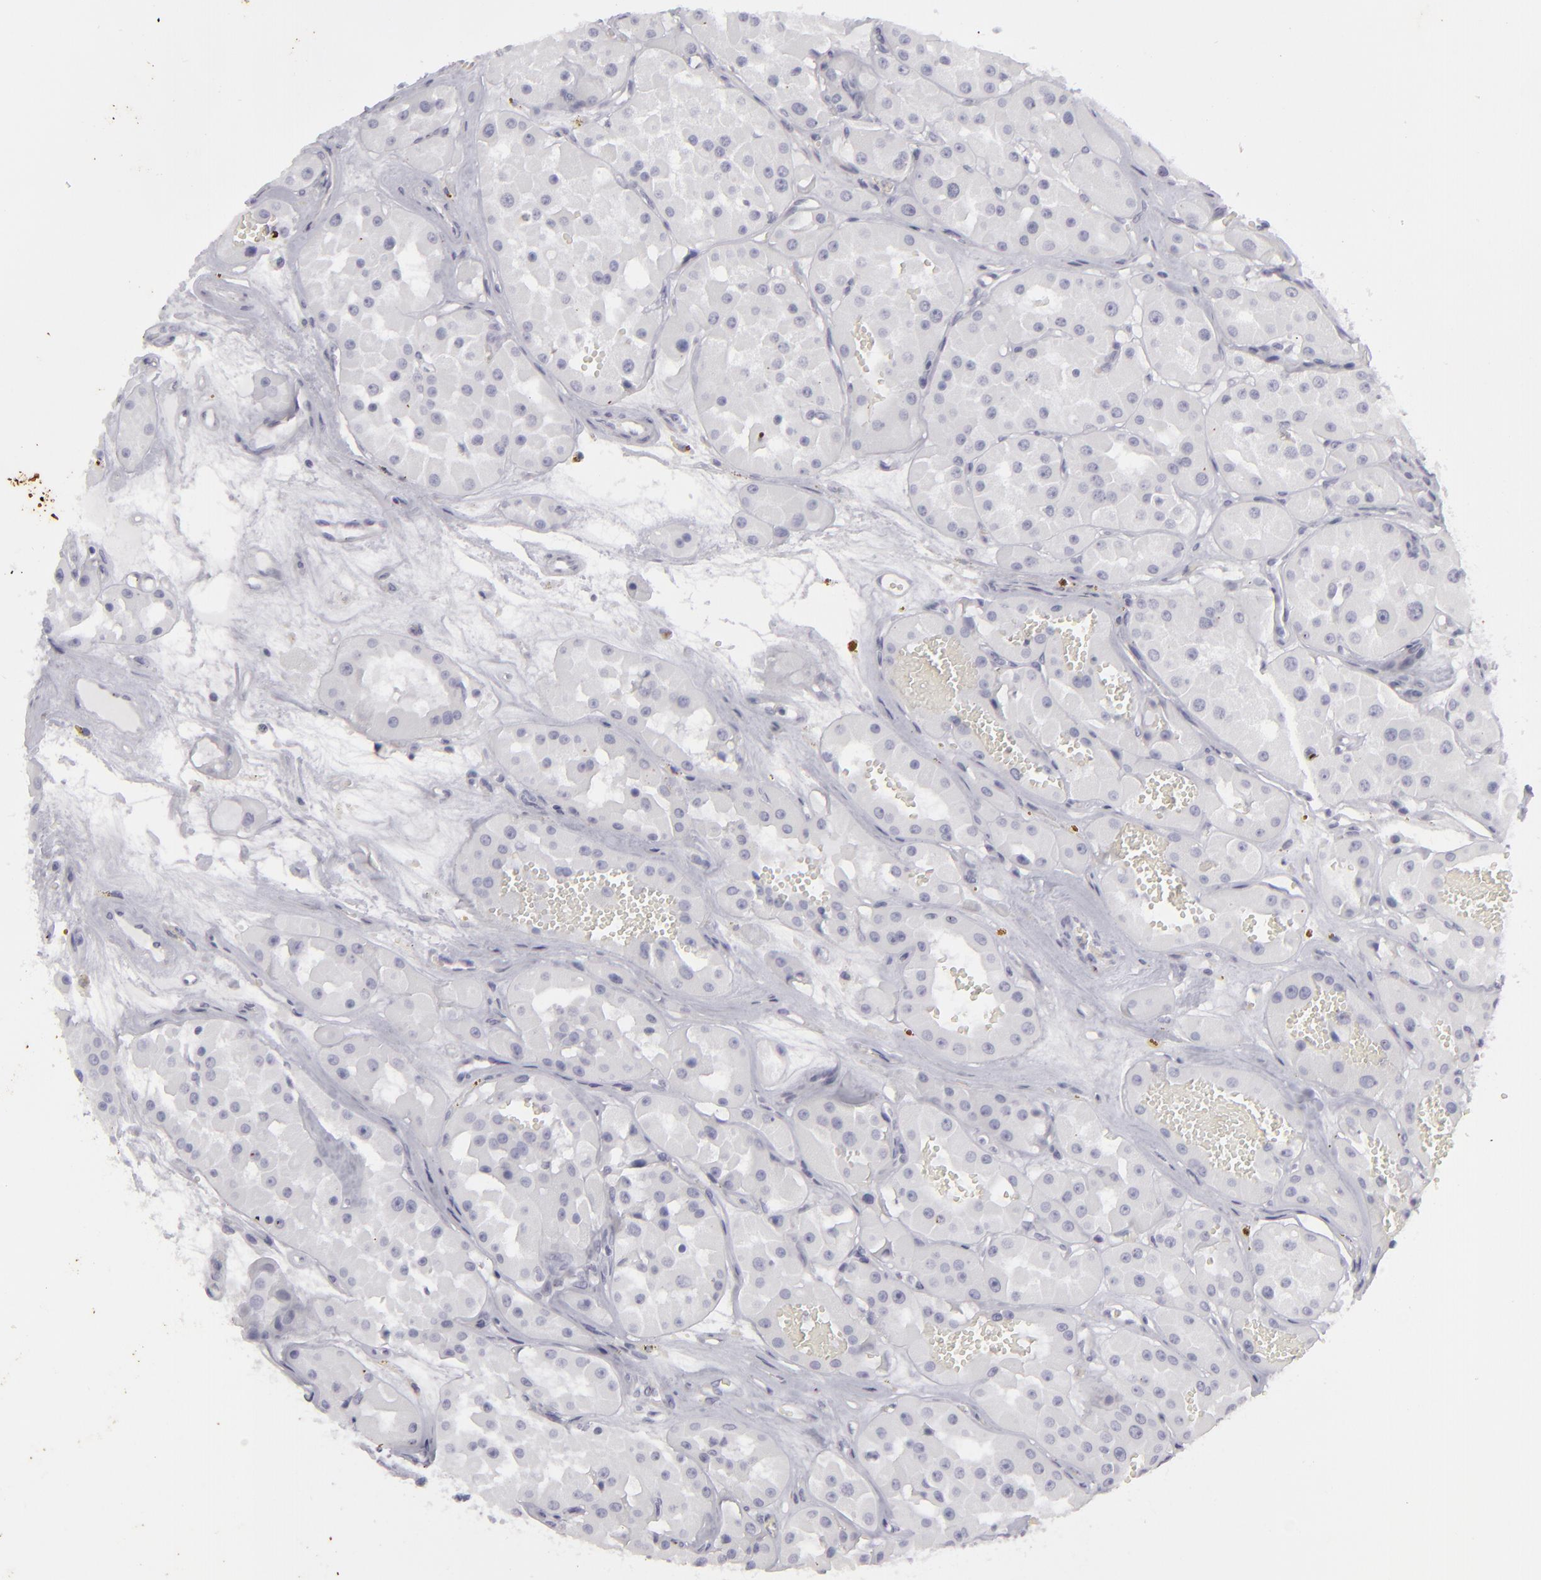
{"staining": {"intensity": "negative", "quantity": "none", "location": "none"}, "tissue": "renal cancer", "cell_type": "Tumor cells", "image_type": "cancer", "snomed": [{"axis": "morphology", "description": "Adenocarcinoma, uncertain malignant potential"}, {"axis": "topography", "description": "Kidney"}], "caption": "Tumor cells are negative for brown protein staining in renal cancer (adenocarcinoma,  uncertain malignant potential). (DAB (3,3'-diaminobenzidine) immunohistochemistry (IHC) with hematoxylin counter stain).", "gene": "KRT1", "patient": {"sex": "male", "age": 63}}